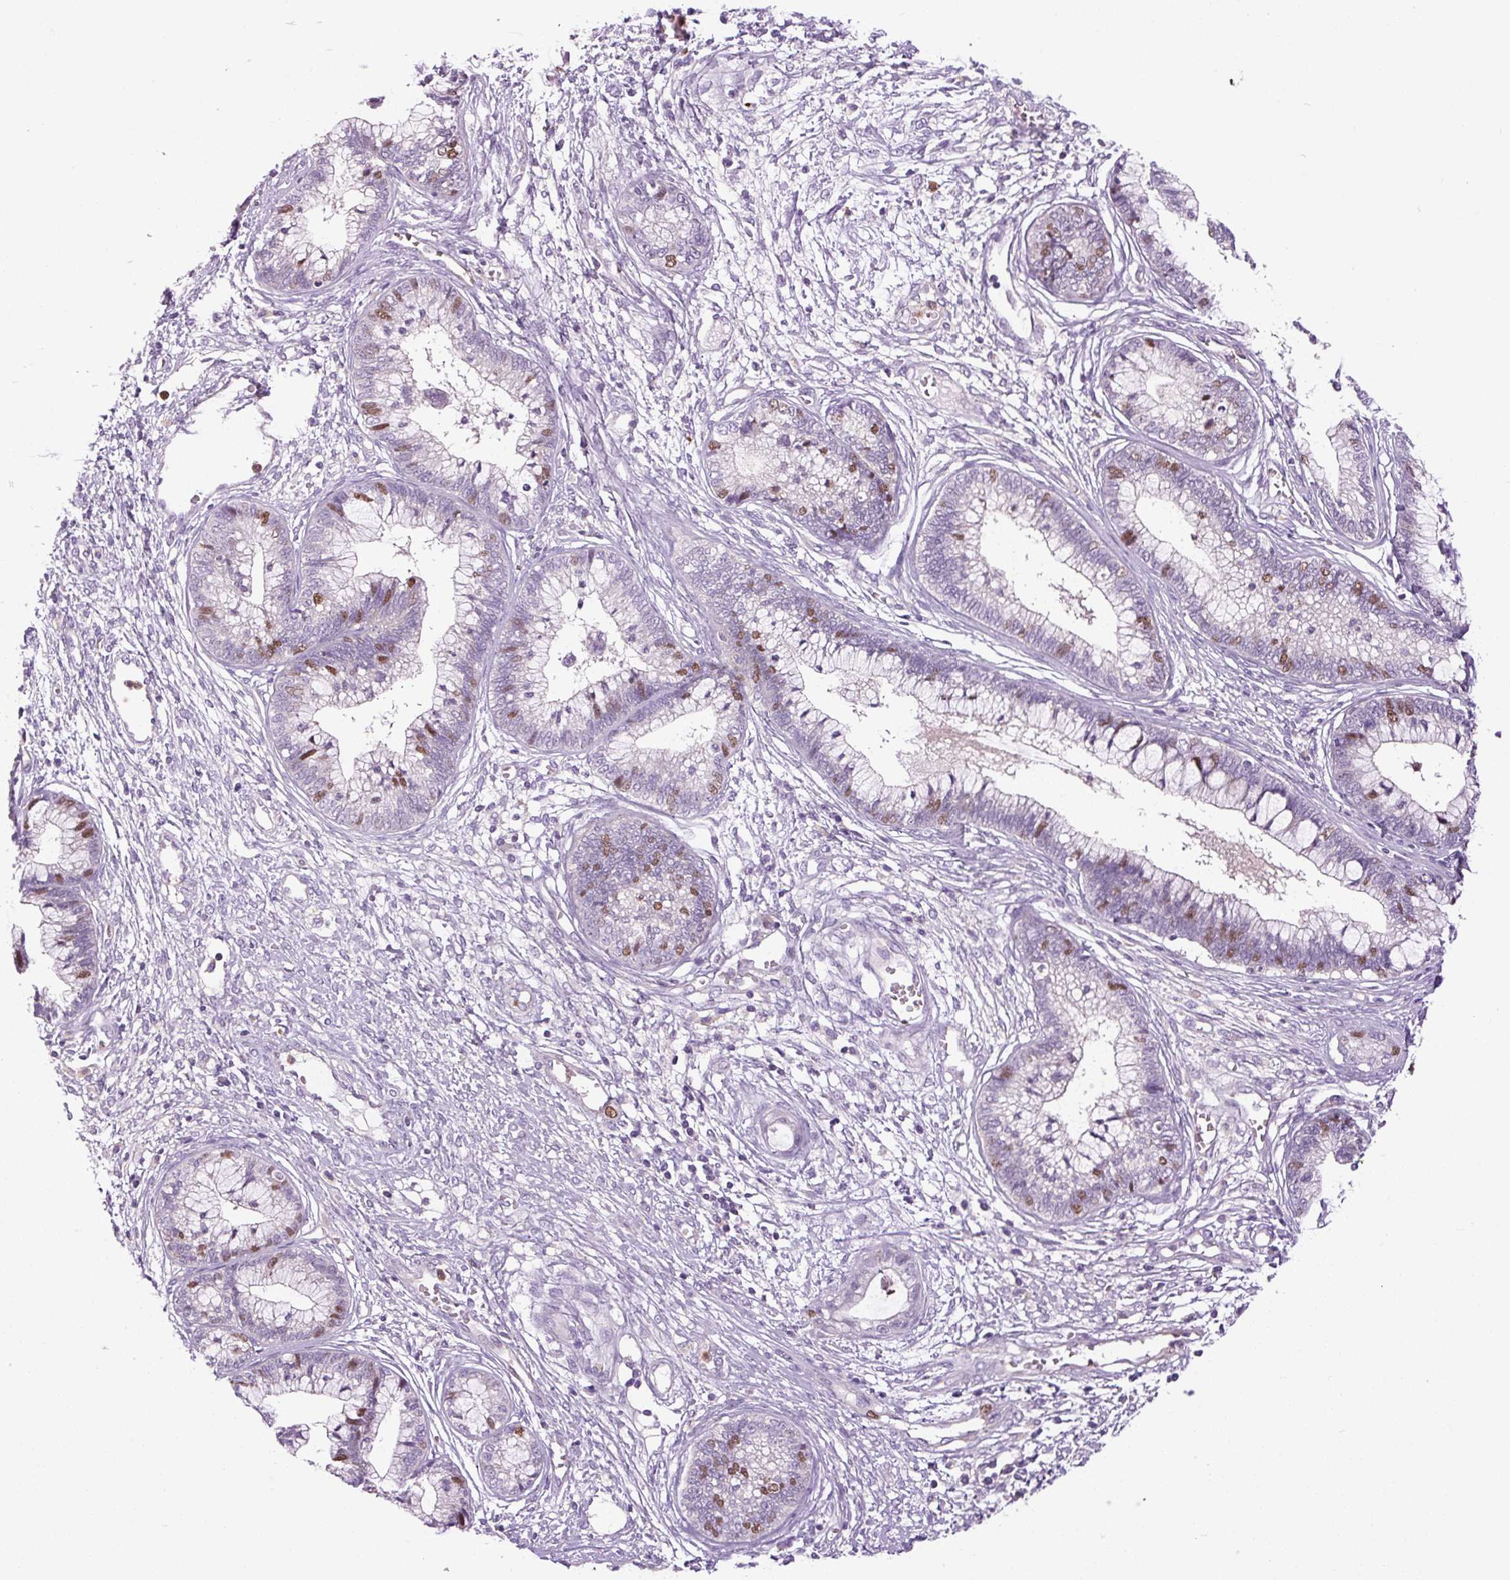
{"staining": {"intensity": "moderate", "quantity": "<25%", "location": "nuclear"}, "tissue": "cervical cancer", "cell_type": "Tumor cells", "image_type": "cancer", "snomed": [{"axis": "morphology", "description": "Adenocarcinoma, NOS"}, {"axis": "topography", "description": "Cervix"}], "caption": "Moderate nuclear positivity is present in about <25% of tumor cells in adenocarcinoma (cervical). The protein is stained brown, and the nuclei are stained in blue (DAB (3,3'-diaminobenzidine) IHC with brightfield microscopy, high magnification).", "gene": "KIFC1", "patient": {"sex": "female", "age": 44}}